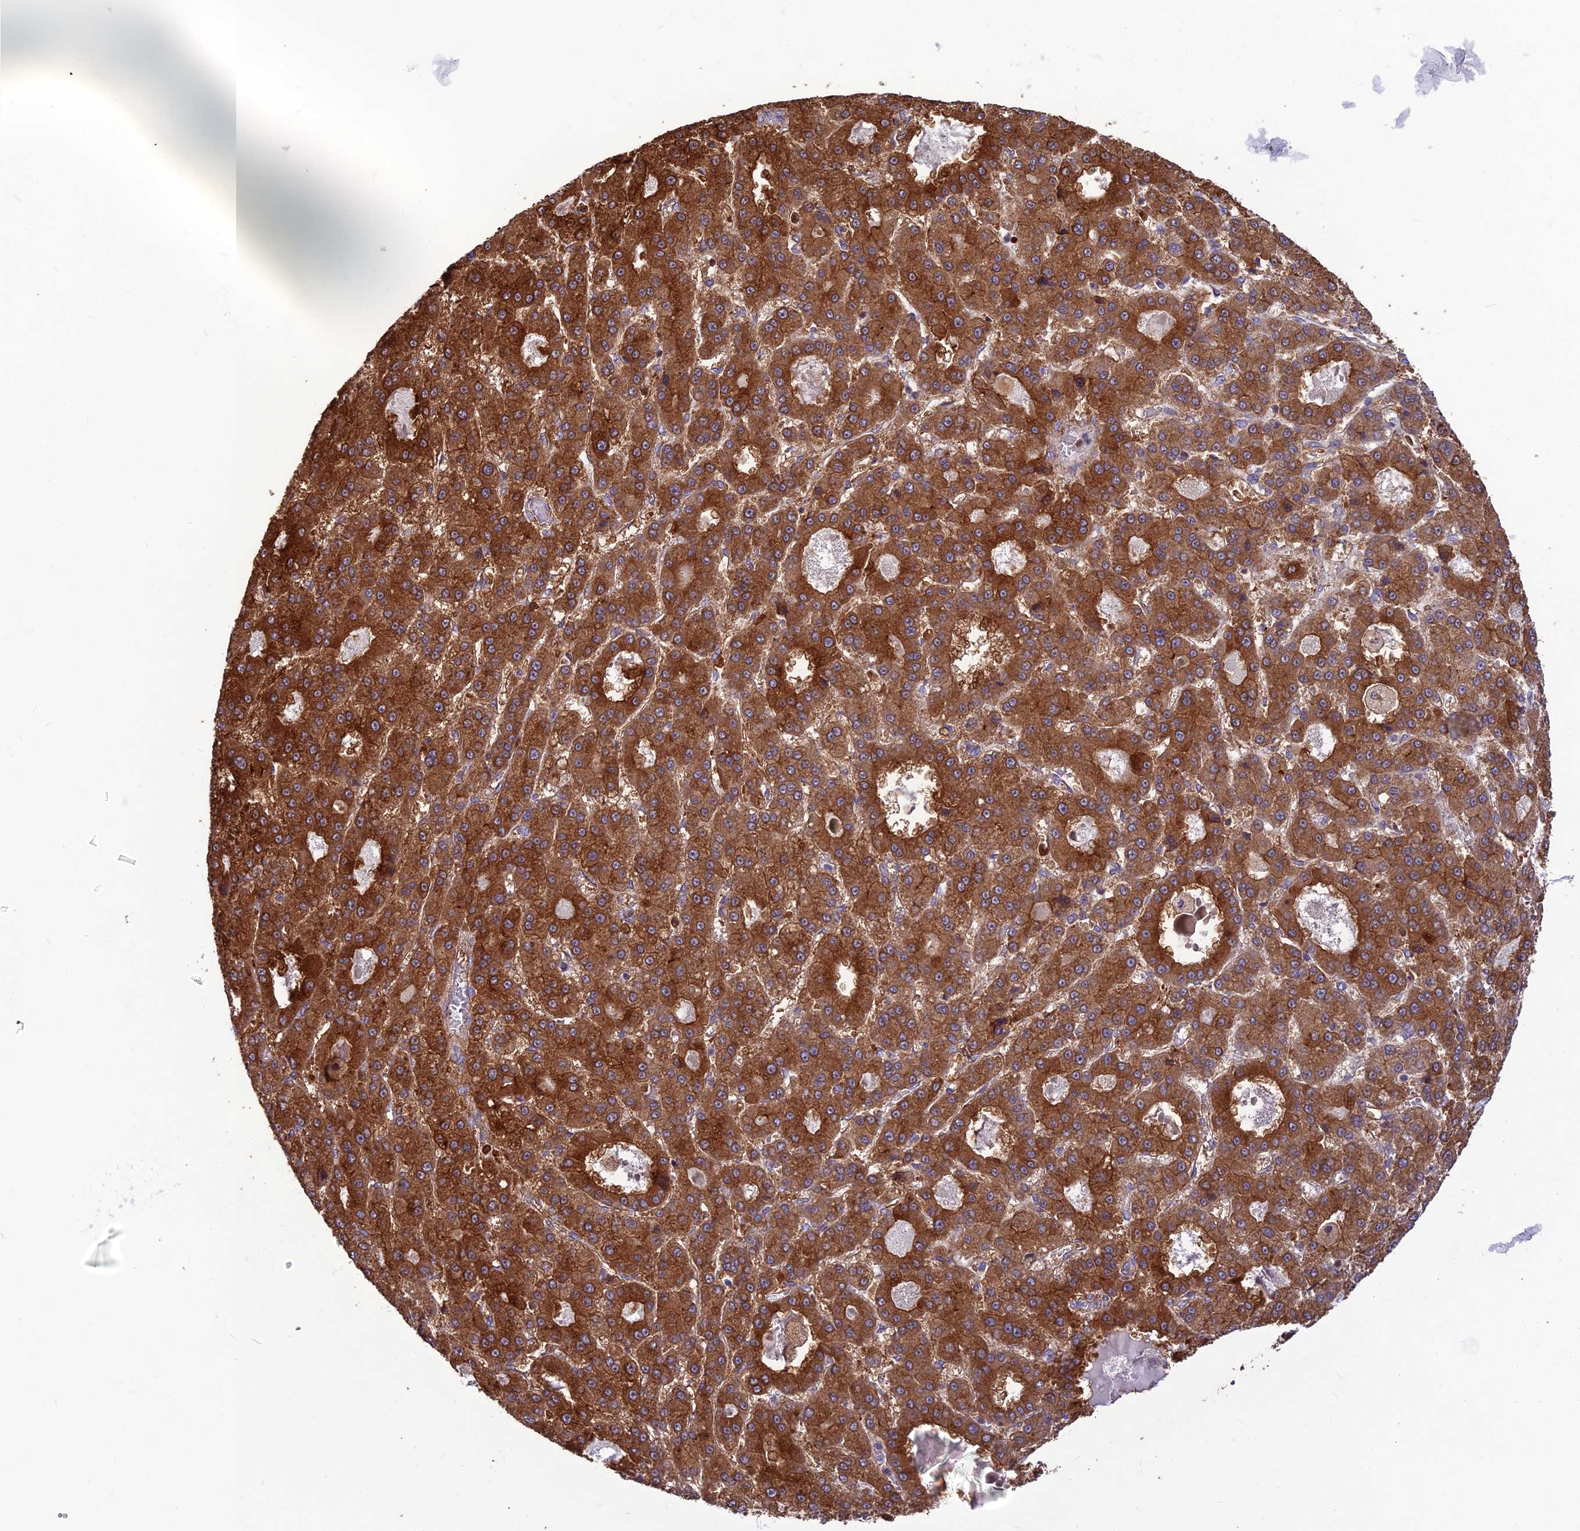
{"staining": {"intensity": "strong", "quantity": ">75%", "location": "cytoplasmic/membranous"}, "tissue": "liver cancer", "cell_type": "Tumor cells", "image_type": "cancer", "snomed": [{"axis": "morphology", "description": "Carcinoma, Hepatocellular, NOS"}, {"axis": "topography", "description": "Liver"}], "caption": "Liver hepatocellular carcinoma stained with a protein marker exhibits strong staining in tumor cells.", "gene": "HPSE2", "patient": {"sex": "male", "age": 70}}